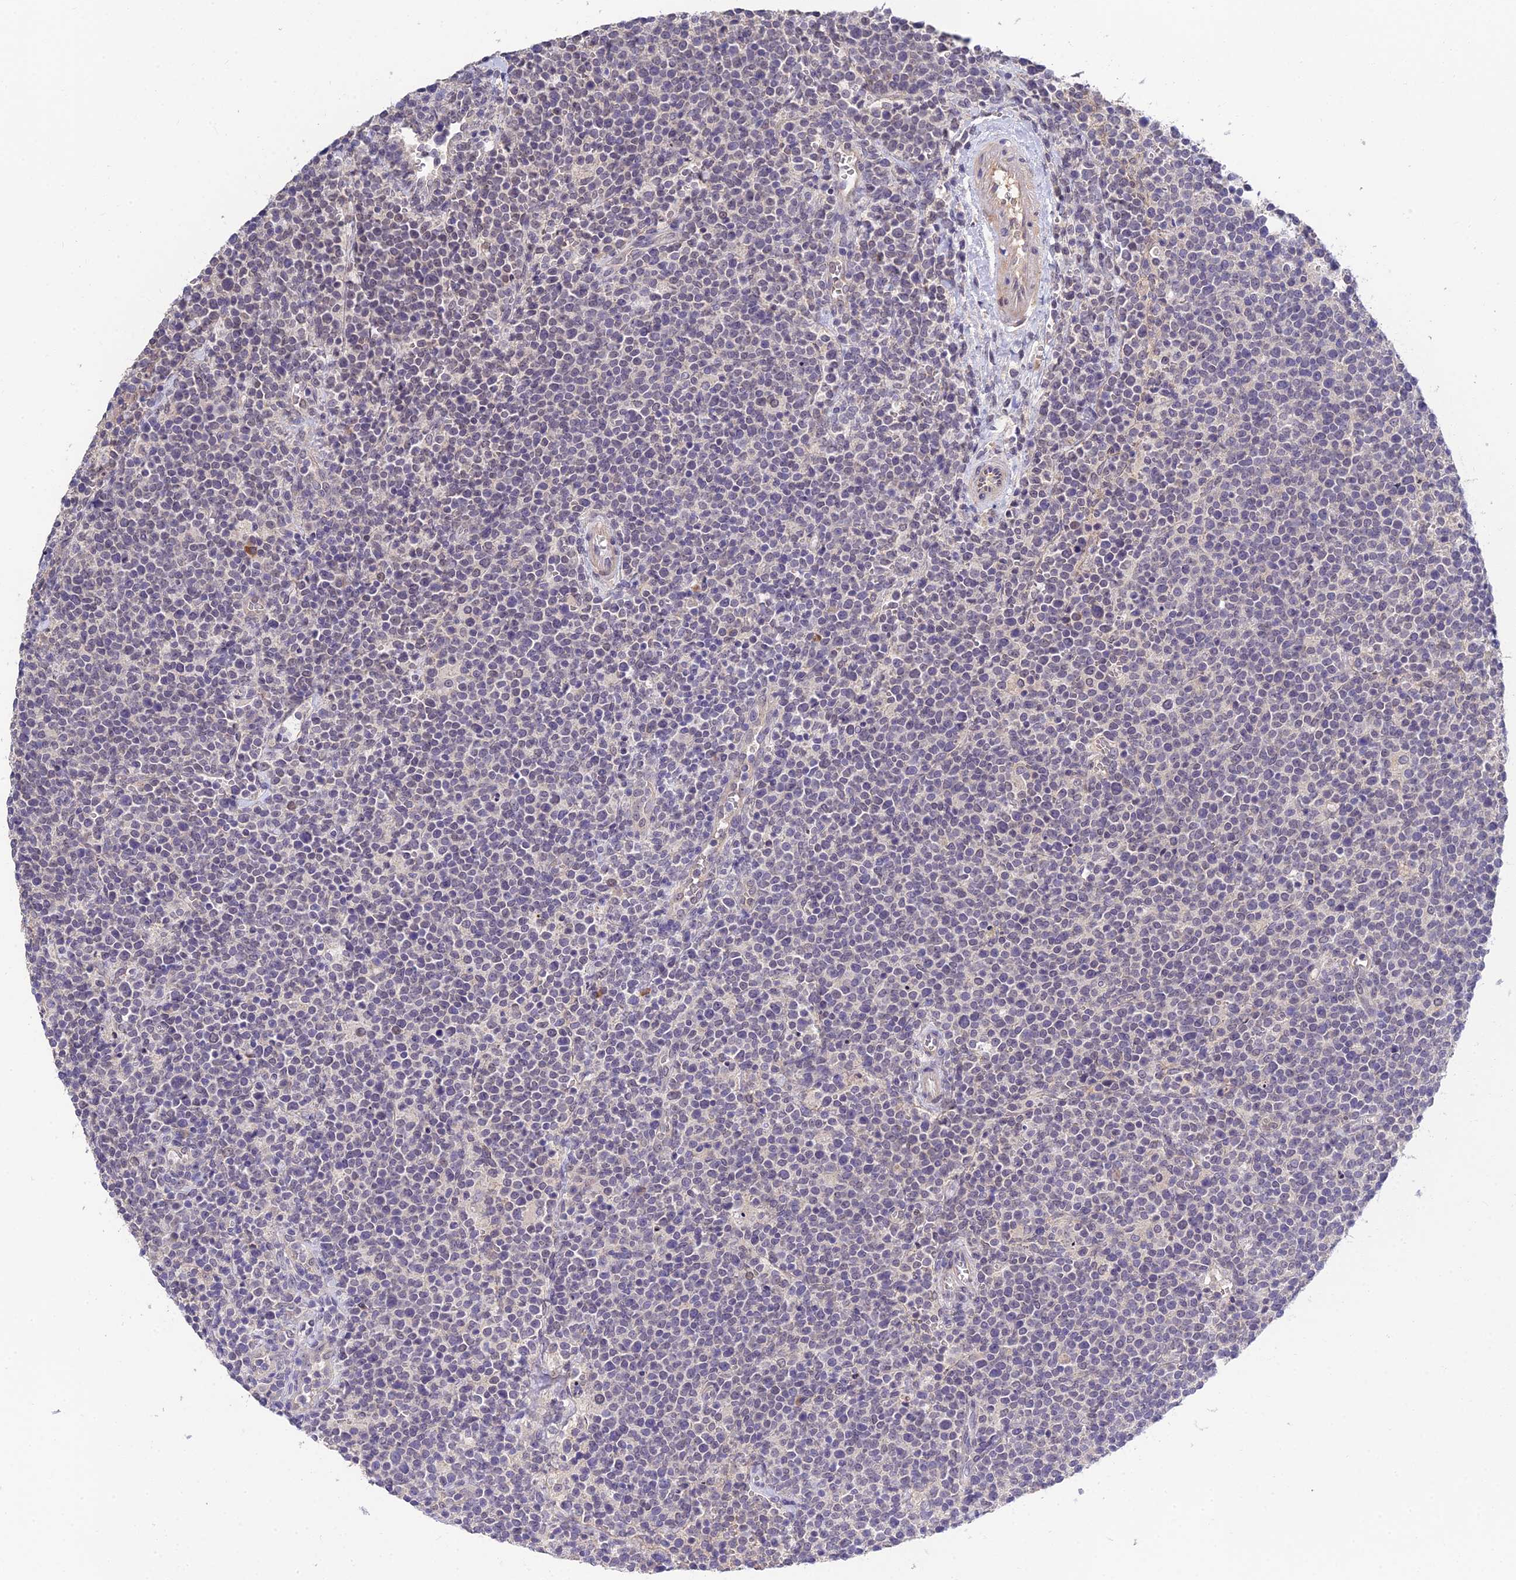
{"staining": {"intensity": "negative", "quantity": "none", "location": "none"}, "tissue": "lymphoma", "cell_type": "Tumor cells", "image_type": "cancer", "snomed": [{"axis": "morphology", "description": "Malignant lymphoma, non-Hodgkin's type, High grade"}, {"axis": "topography", "description": "Lymph node"}], "caption": "A high-resolution image shows IHC staining of high-grade malignant lymphoma, non-Hodgkin's type, which exhibits no significant staining in tumor cells.", "gene": "HOXB1", "patient": {"sex": "male", "age": 61}}